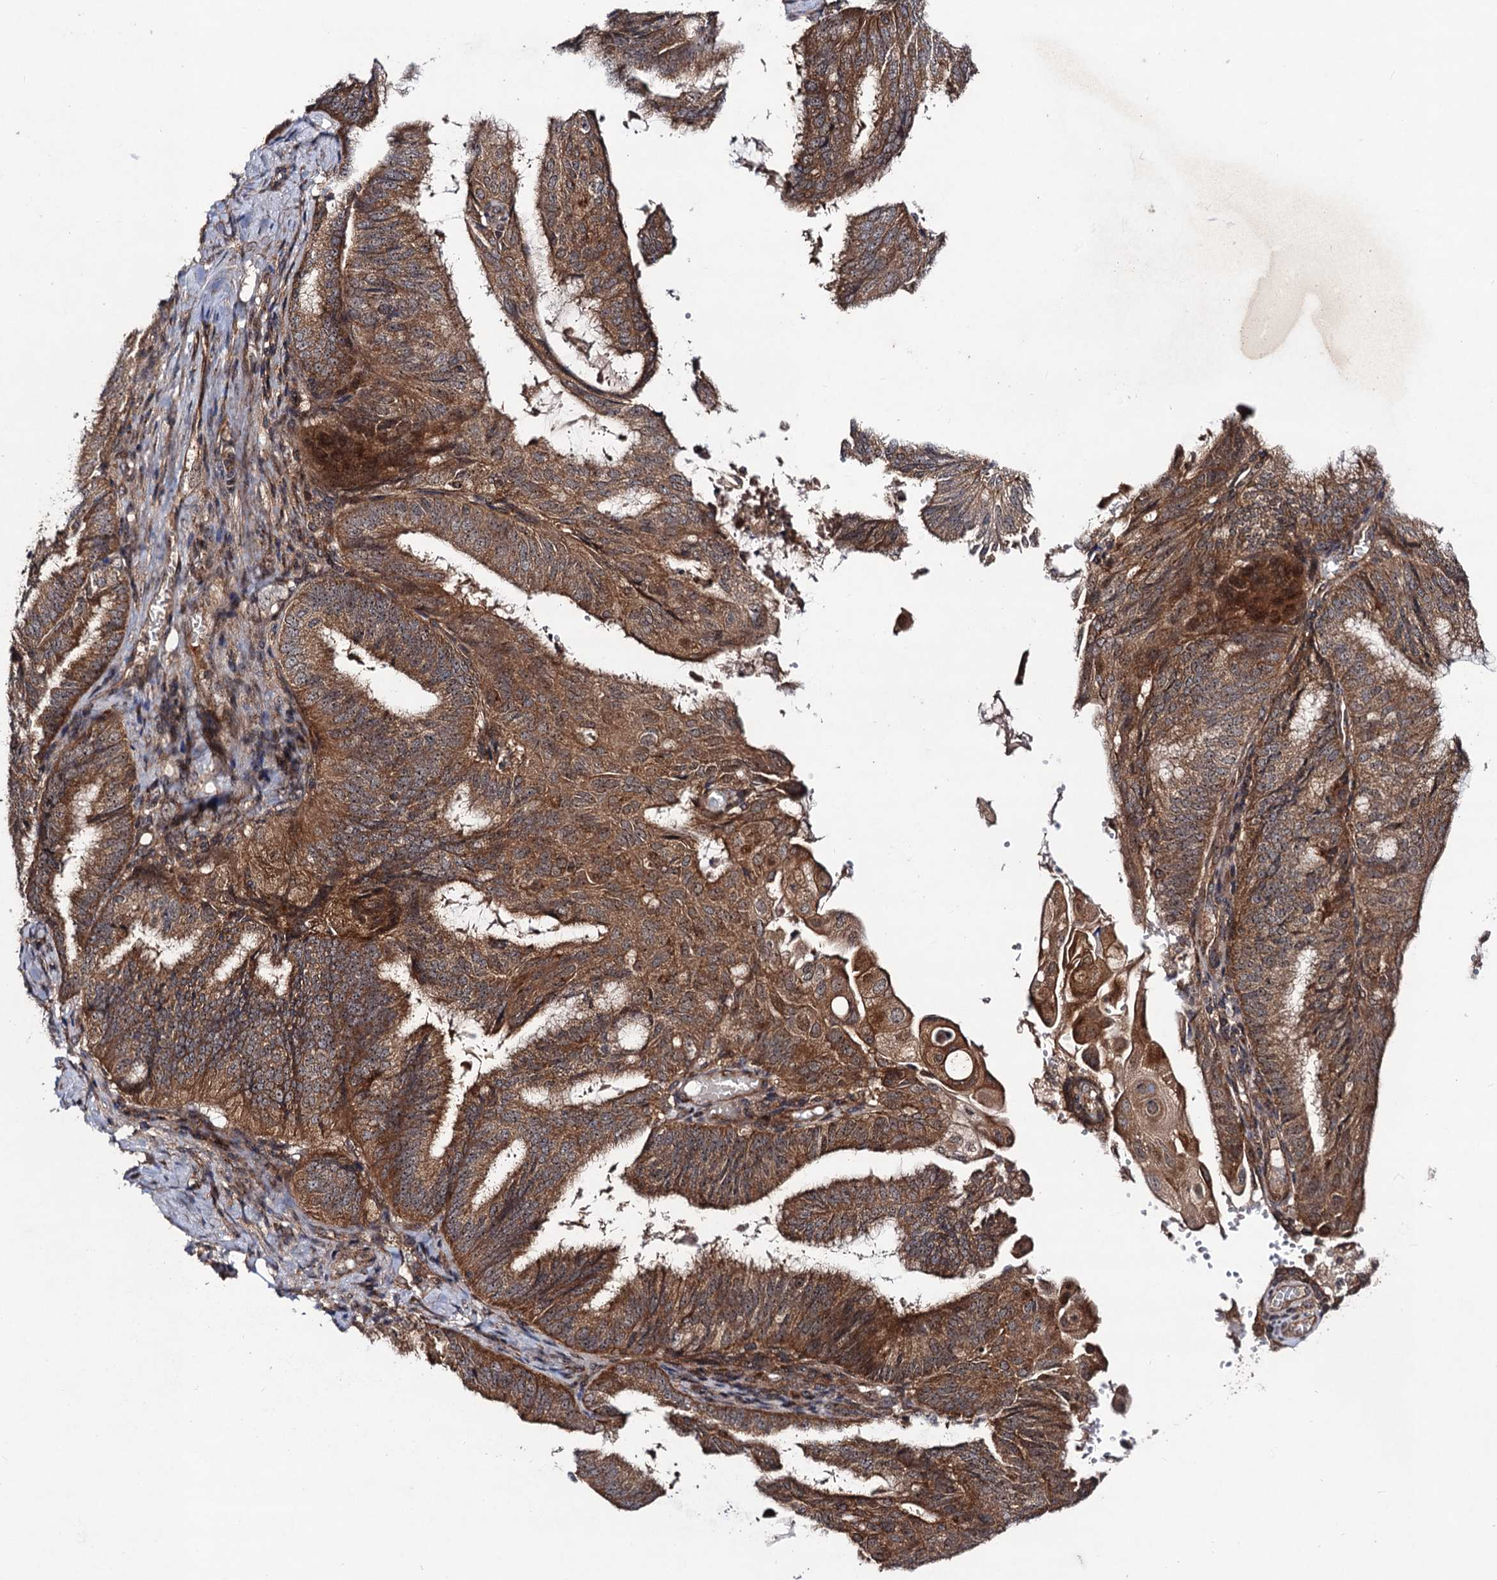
{"staining": {"intensity": "moderate", "quantity": ">75%", "location": "cytoplasmic/membranous"}, "tissue": "endometrial cancer", "cell_type": "Tumor cells", "image_type": "cancer", "snomed": [{"axis": "morphology", "description": "Adenocarcinoma, NOS"}, {"axis": "topography", "description": "Endometrium"}], "caption": "This image exhibits immunohistochemistry (IHC) staining of human endometrial adenocarcinoma, with medium moderate cytoplasmic/membranous staining in approximately >75% of tumor cells.", "gene": "KXD1", "patient": {"sex": "female", "age": 49}}